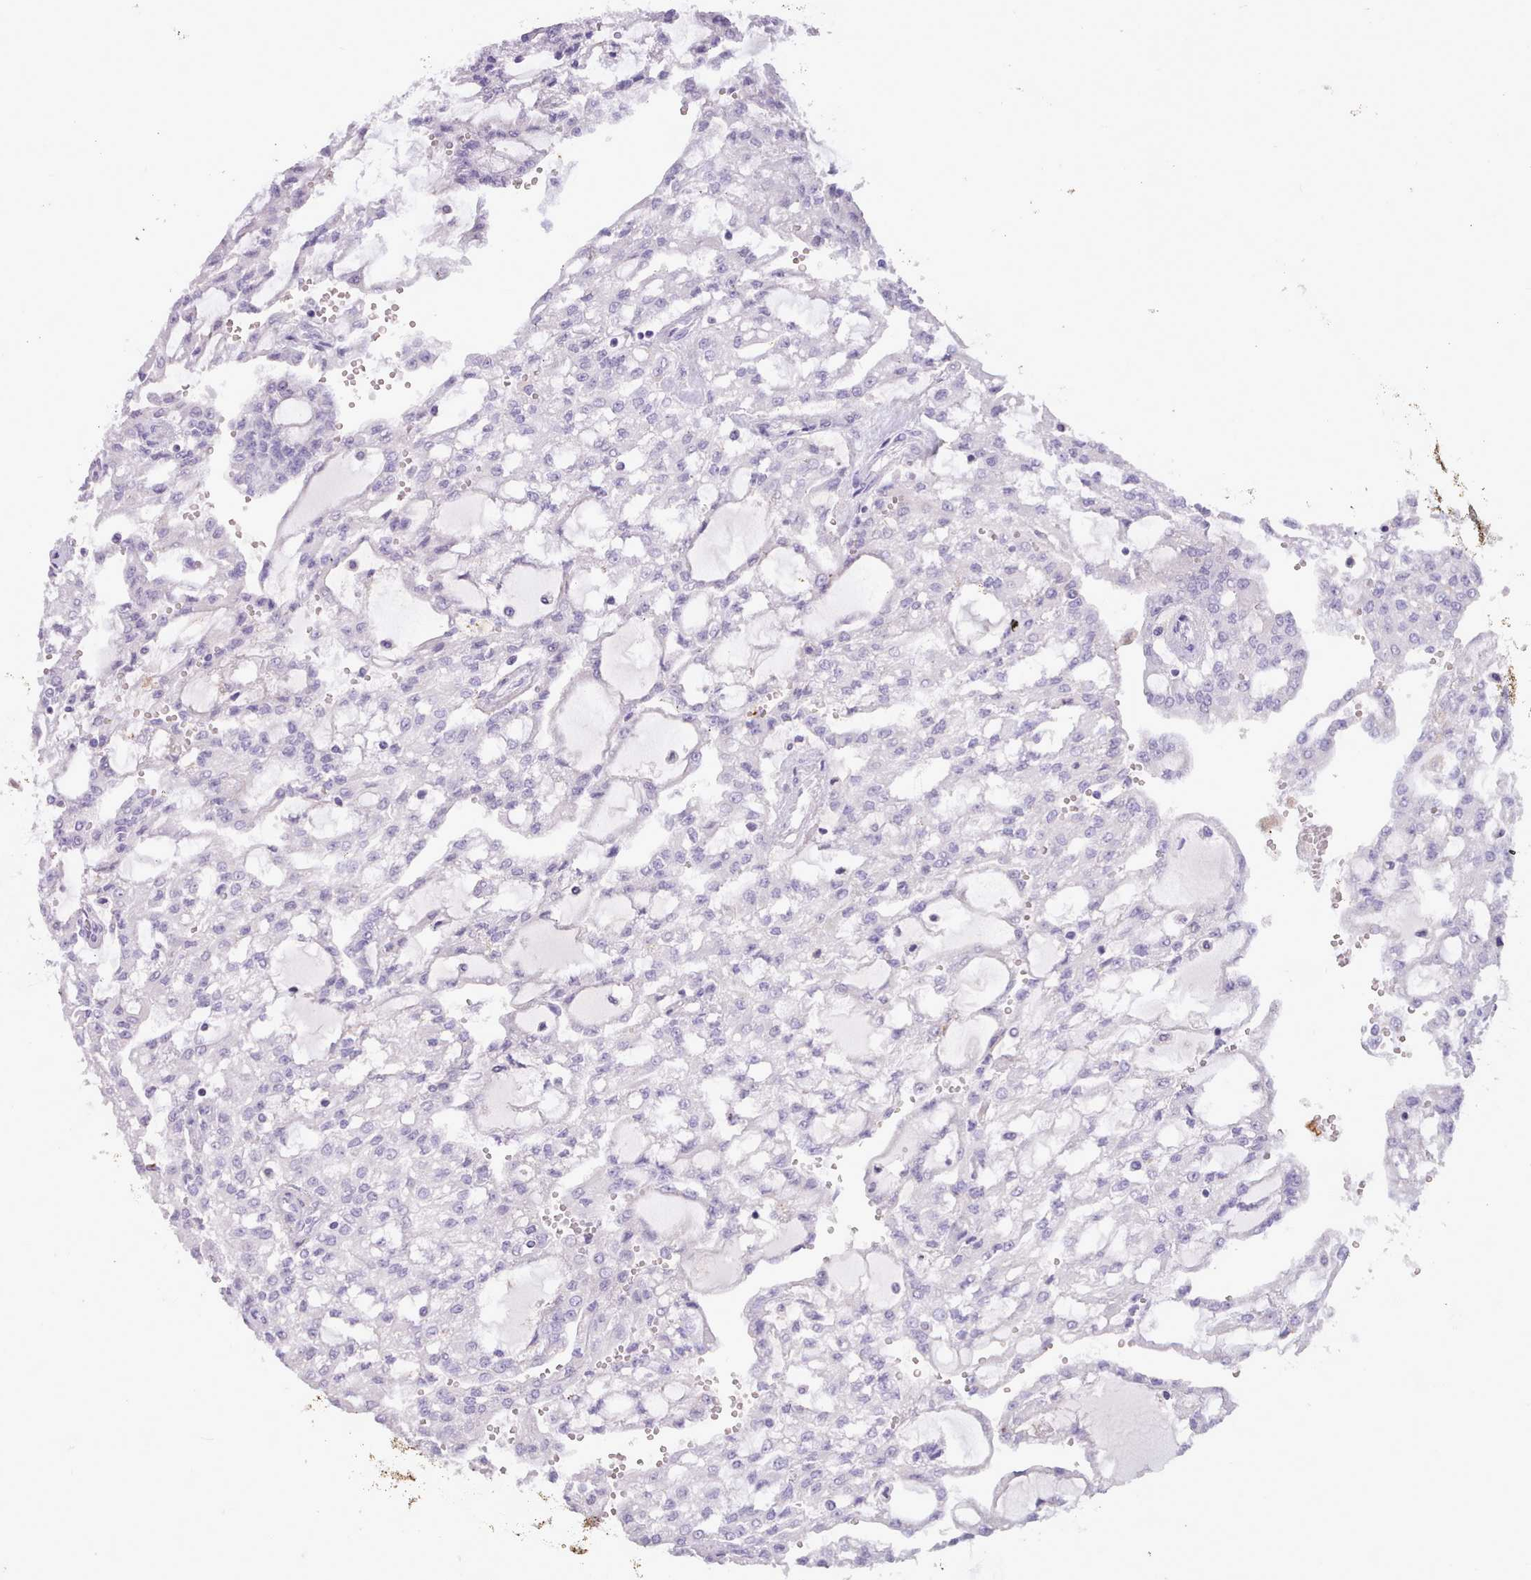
{"staining": {"intensity": "negative", "quantity": "none", "location": "none"}, "tissue": "renal cancer", "cell_type": "Tumor cells", "image_type": "cancer", "snomed": [{"axis": "morphology", "description": "Adenocarcinoma, NOS"}, {"axis": "topography", "description": "Kidney"}], "caption": "The immunohistochemistry (IHC) micrograph has no significant staining in tumor cells of renal cancer tissue.", "gene": "CYP2A13", "patient": {"sex": "male", "age": 63}}